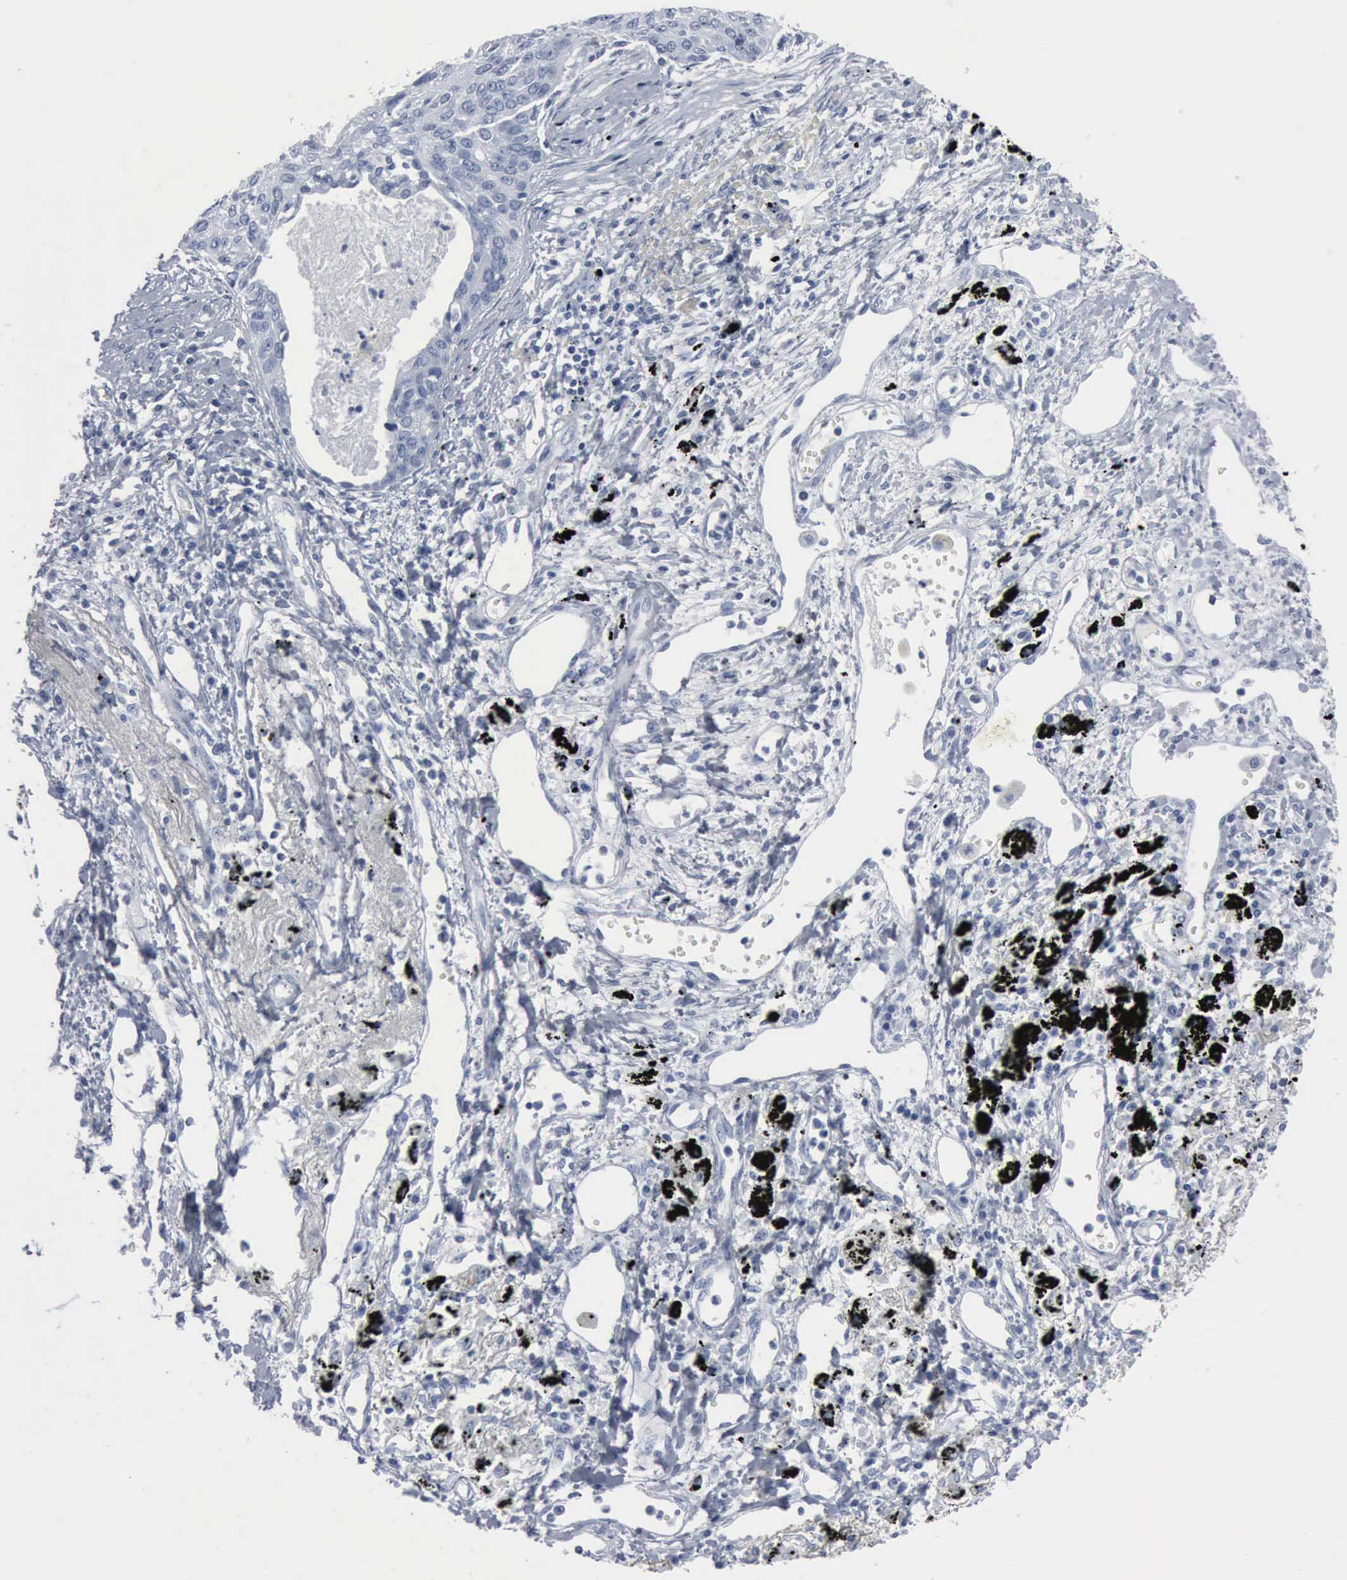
{"staining": {"intensity": "negative", "quantity": "none", "location": "none"}, "tissue": "lung cancer", "cell_type": "Tumor cells", "image_type": "cancer", "snomed": [{"axis": "morphology", "description": "Squamous cell carcinoma, NOS"}, {"axis": "topography", "description": "Lung"}], "caption": "This histopathology image is of lung squamous cell carcinoma stained with IHC to label a protein in brown with the nuclei are counter-stained blue. There is no expression in tumor cells. (DAB (3,3'-diaminobenzidine) immunohistochemistry, high magnification).", "gene": "DMD", "patient": {"sex": "male", "age": 71}}